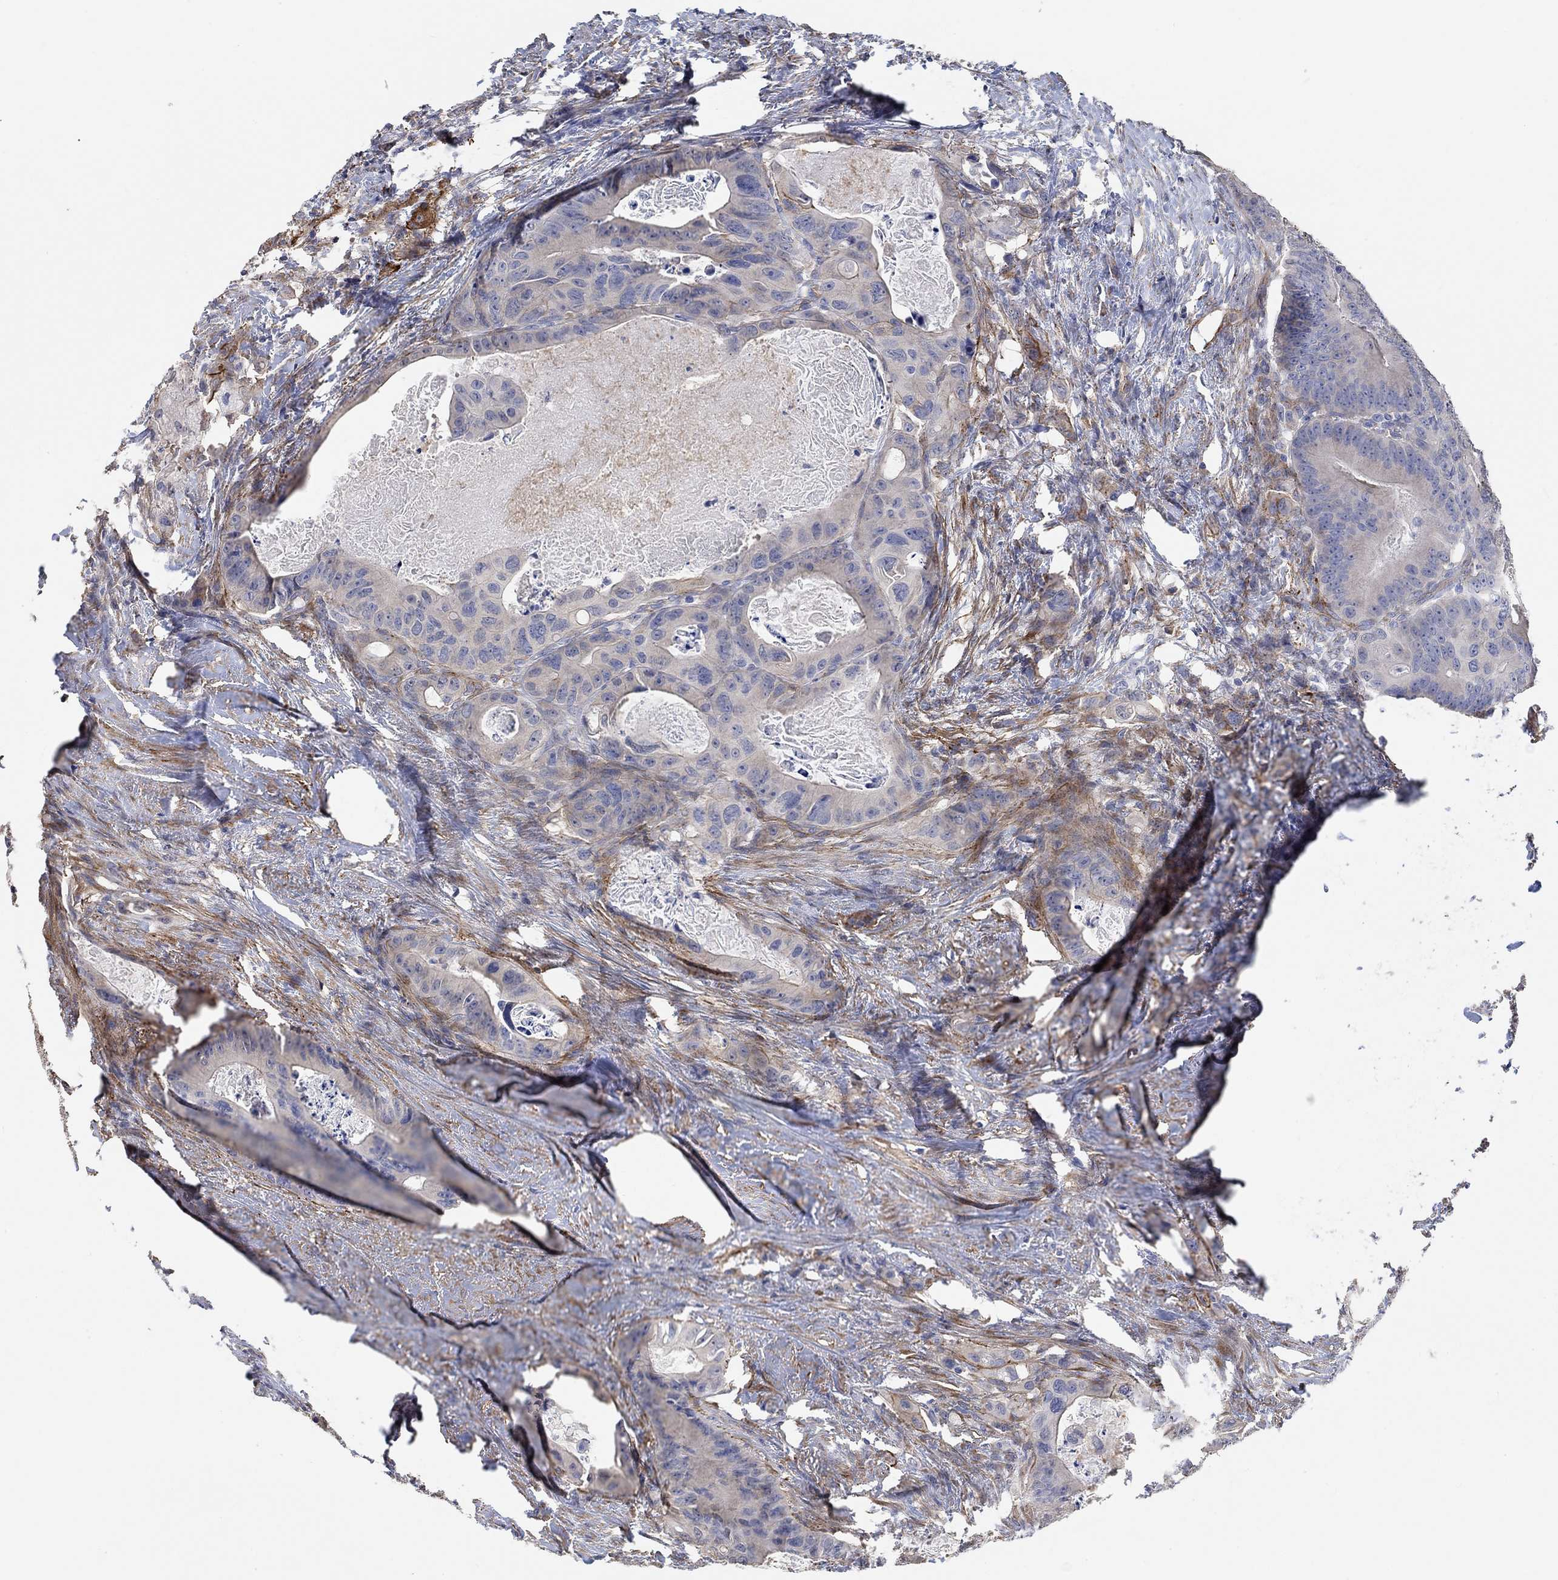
{"staining": {"intensity": "weak", "quantity": "<25%", "location": "cytoplasmic/membranous"}, "tissue": "colorectal cancer", "cell_type": "Tumor cells", "image_type": "cancer", "snomed": [{"axis": "morphology", "description": "Adenocarcinoma, NOS"}, {"axis": "topography", "description": "Rectum"}], "caption": "An immunohistochemistry (IHC) histopathology image of adenocarcinoma (colorectal) is shown. There is no staining in tumor cells of adenocarcinoma (colorectal).", "gene": "SYT16", "patient": {"sex": "male", "age": 64}}